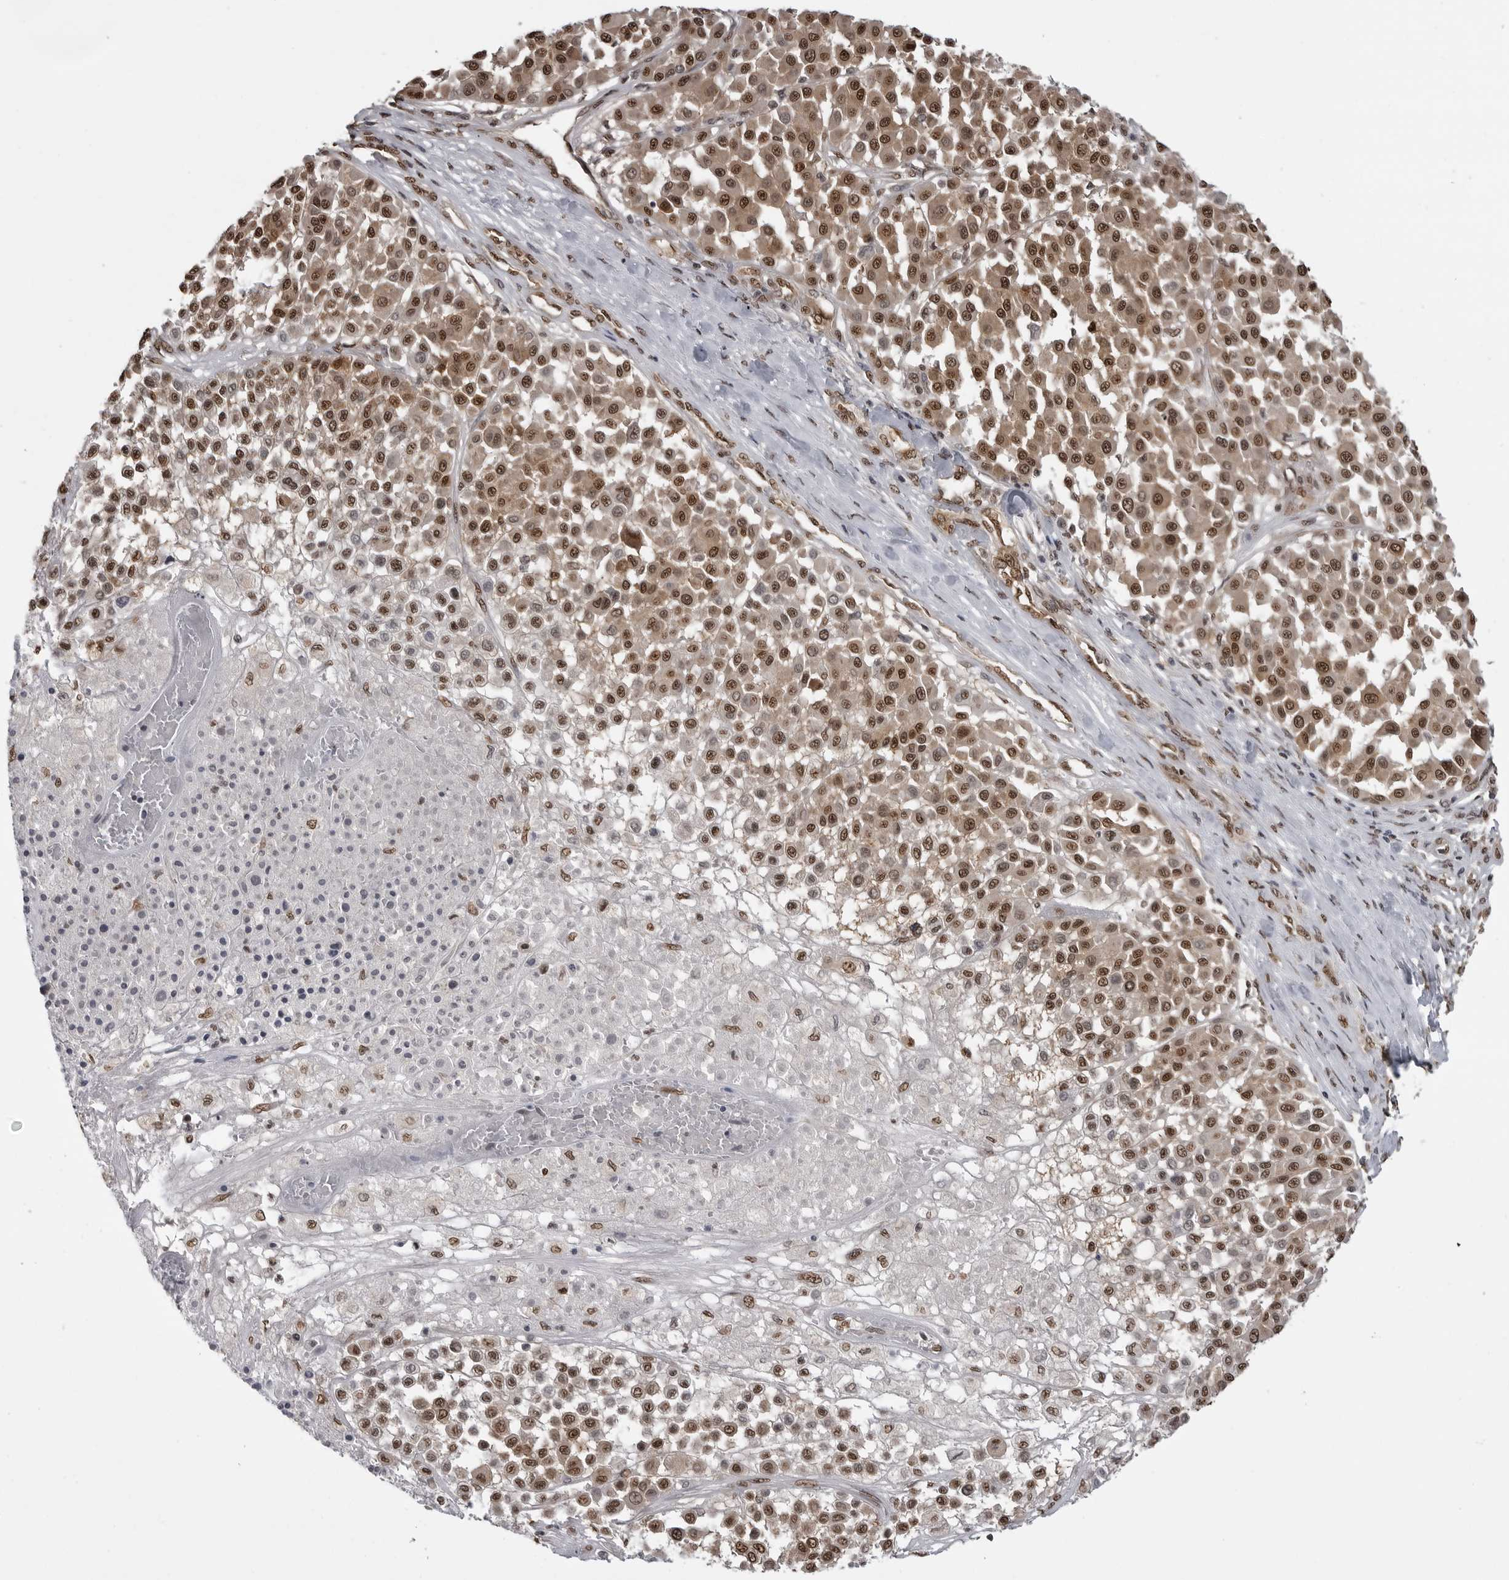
{"staining": {"intensity": "moderate", "quantity": ">75%", "location": "cytoplasmic/membranous,nuclear"}, "tissue": "melanoma", "cell_type": "Tumor cells", "image_type": "cancer", "snomed": [{"axis": "morphology", "description": "Malignant melanoma, Metastatic site"}, {"axis": "topography", "description": "Soft tissue"}], "caption": "Human melanoma stained for a protein (brown) shows moderate cytoplasmic/membranous and nuclear positive staining in approximately >75% of tumor cells.", "gene": "SMAD2", "patient": {"sex": "male", "age": 41}}